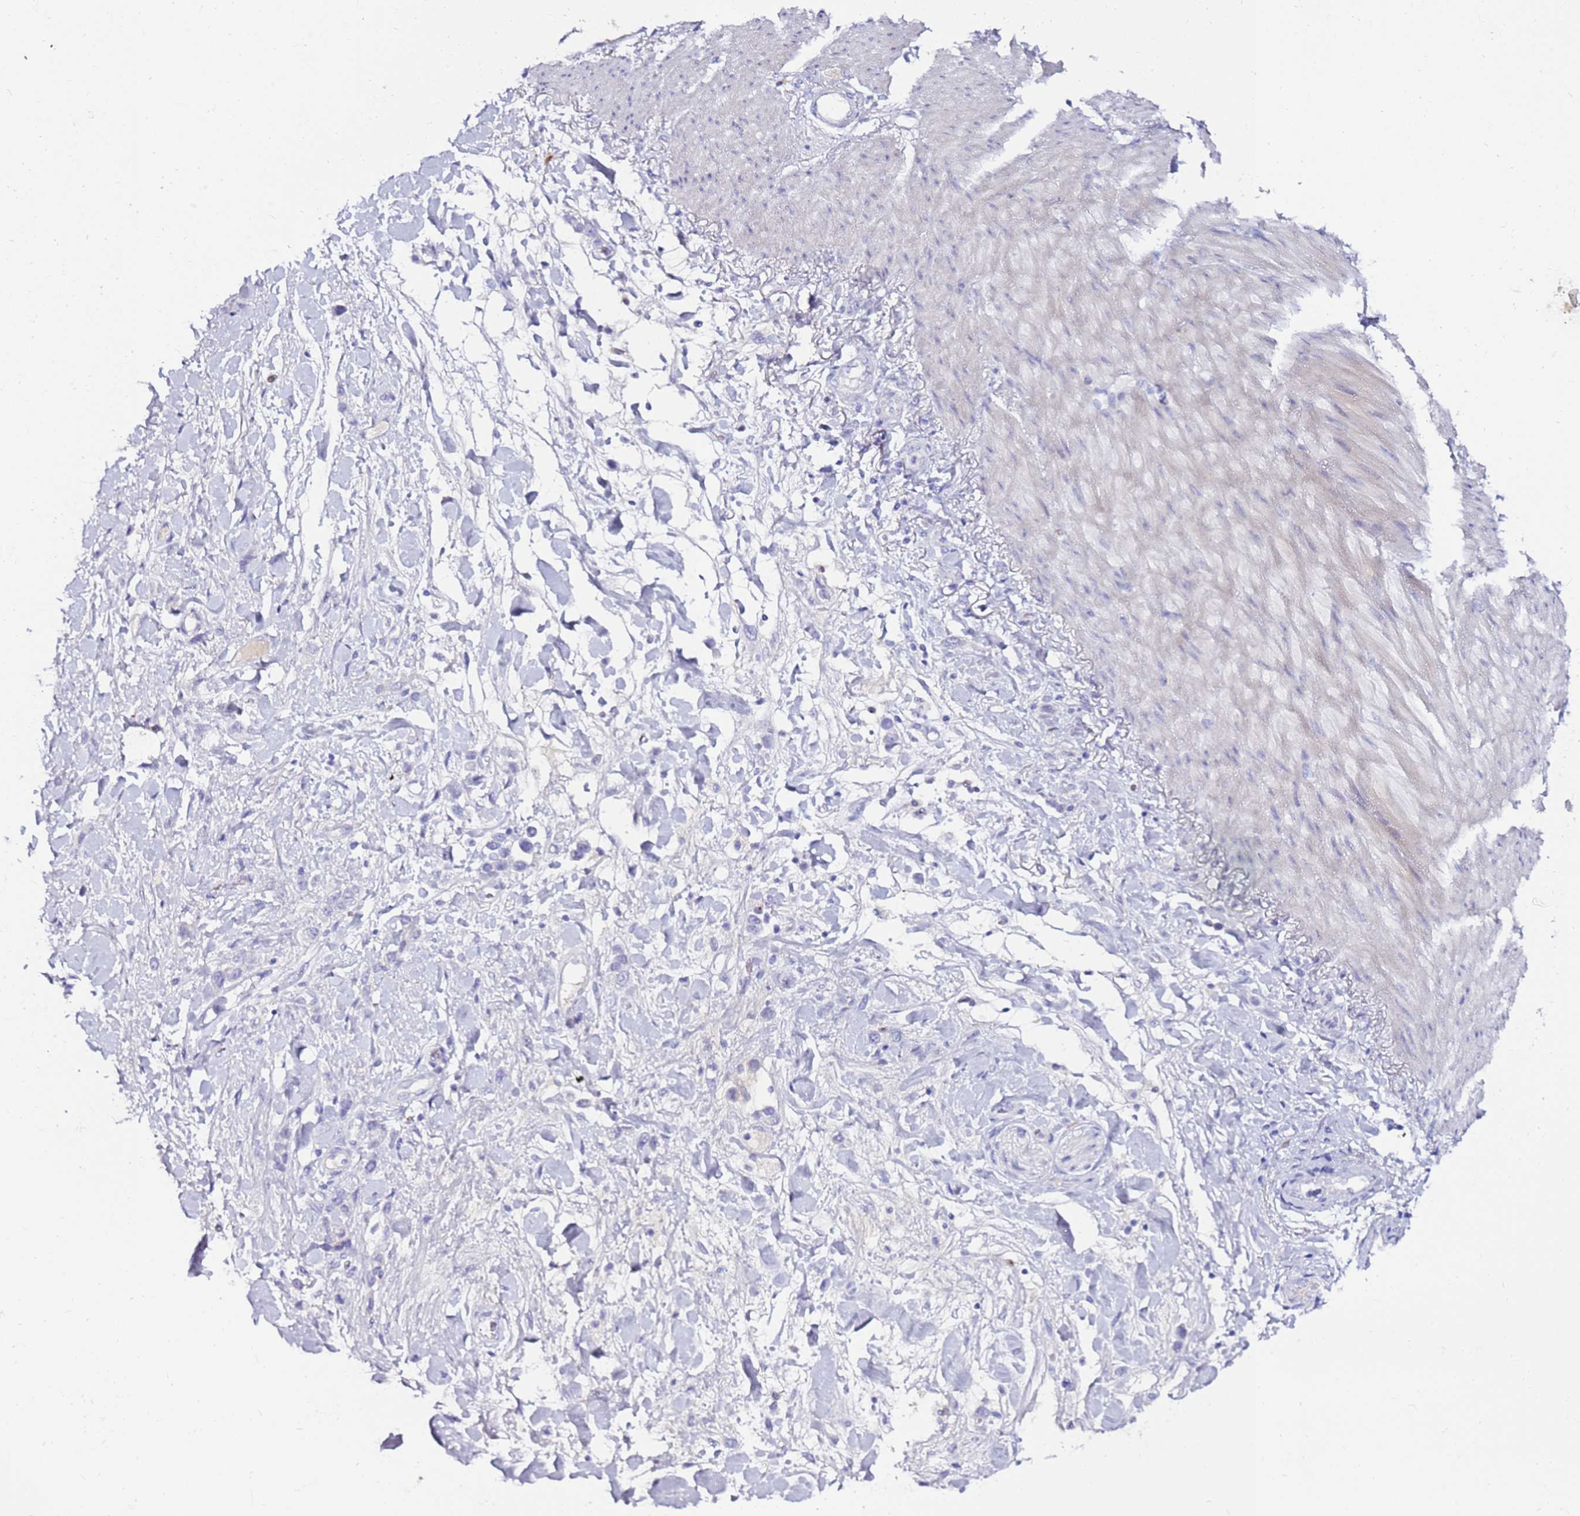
{"staining": {"intensity": "negative", "quantity": "none", "location": "none"}, "tissue": "stomach cancer", "cell_type": "Tumor cells", "image_type": "cancer", "snomed": [{"axis": "morphology", "description": "Adenocarcinoma, NOS"}, {"axis": "topography", "description": "Stomach"}], "caption": "Tumor cells are negative for brown protein staining in stomach cancer (adenocarcinoma).", "gene": "EVPLL", "patient": {"sex": "female", "age": 65}}